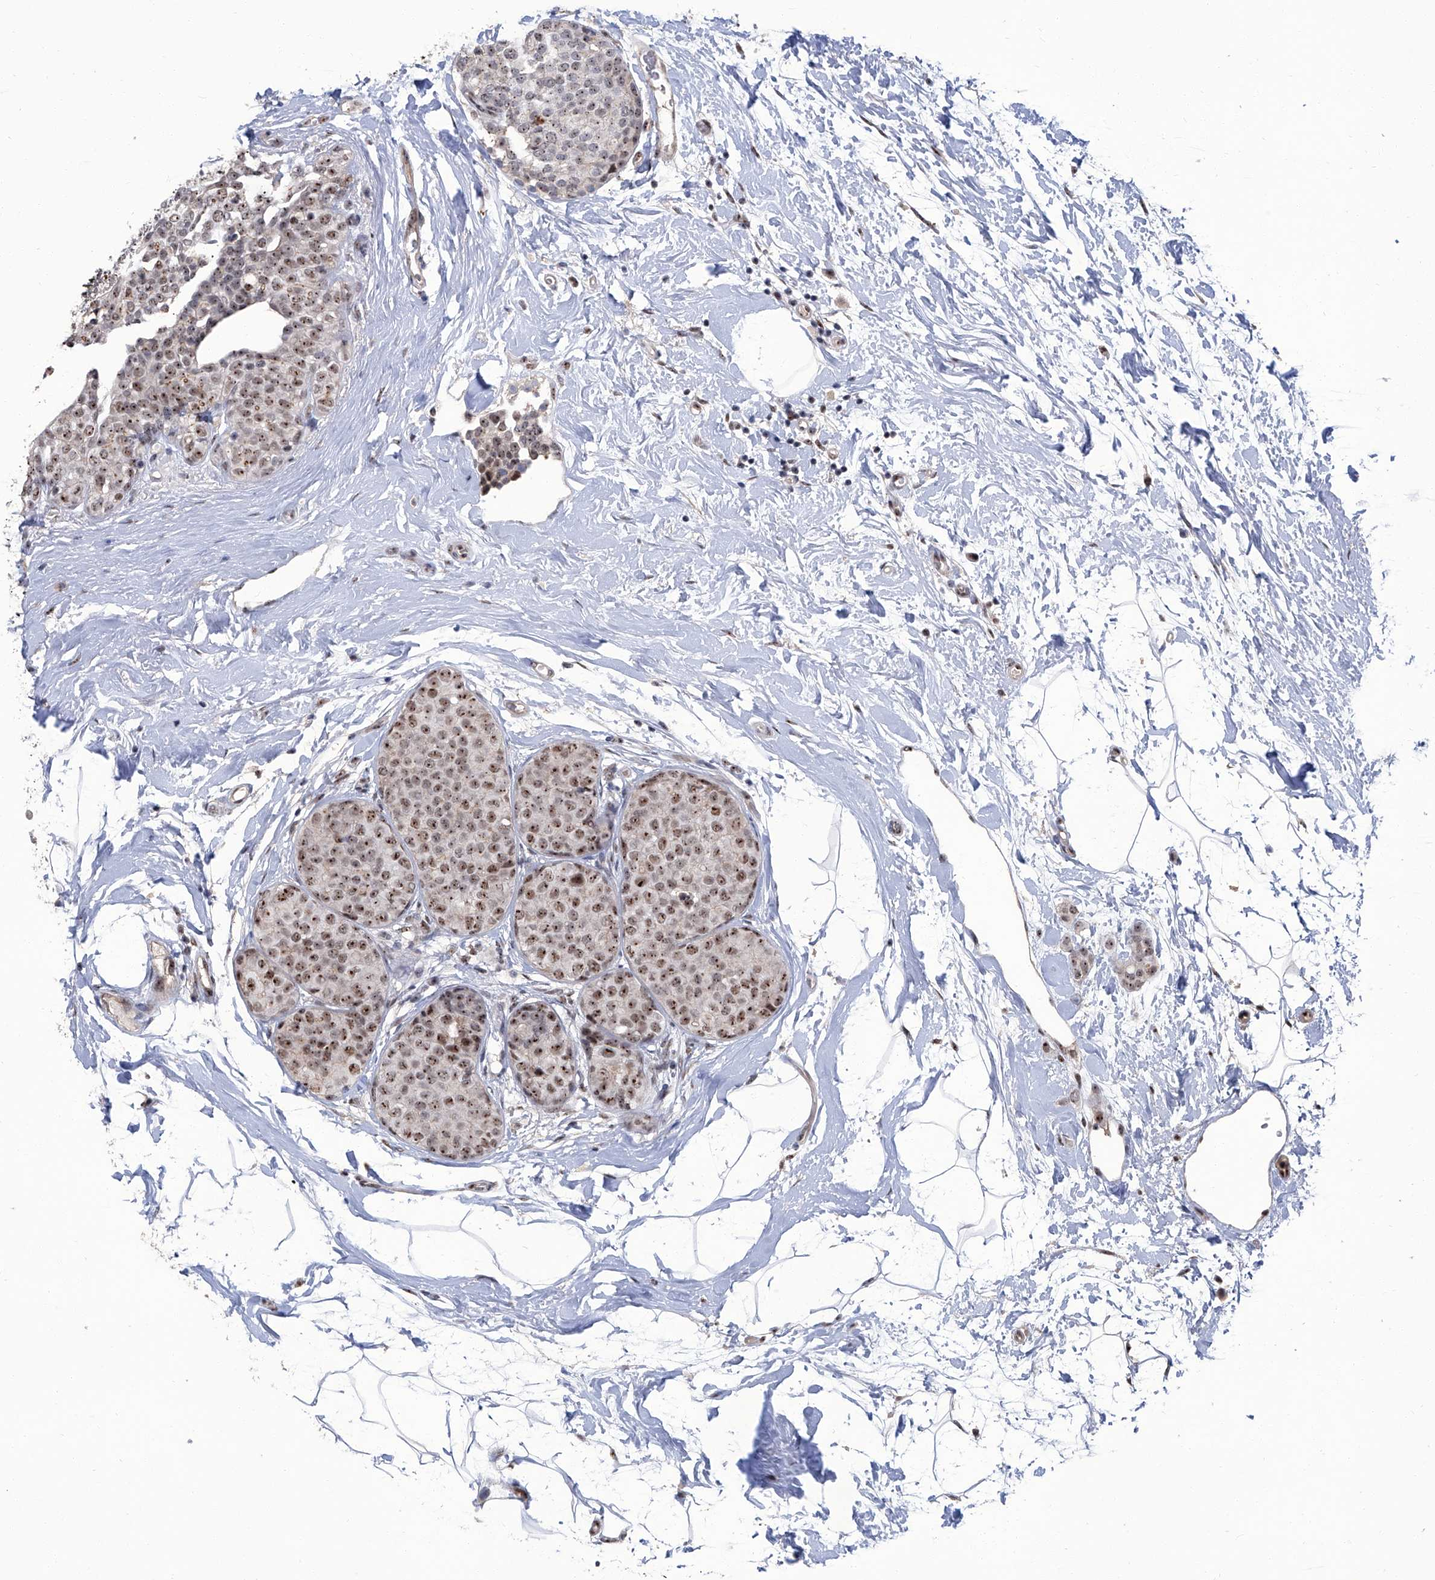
{"staining": {"intensity": "moderate", "quantity": ">75%", "location": "nuclear"}, "tissue": "breast cancer", "cell_type": "Tumor cells", "image_type": "cancer", "snomed": [{"axis": "morphology", "description": "Lobular carcinoma, in situ"}, {"axis": "morphology", "description": "Lobular carcinoma"}, {"axis": "topography", "description": "Breast"}], "caption": "Breast lobular carcinoma in situ tissue shows moderate nuclear staining in approximately >75% of tumor cells The staining is performed using DAB (3,3'-diaminobenzidine) brown chromogen to label protein expression. The nuclei are counter-stained blue using hematoxylin.", "gene": "CMTR1", "patient": {"sex": "female", "age": 41}}